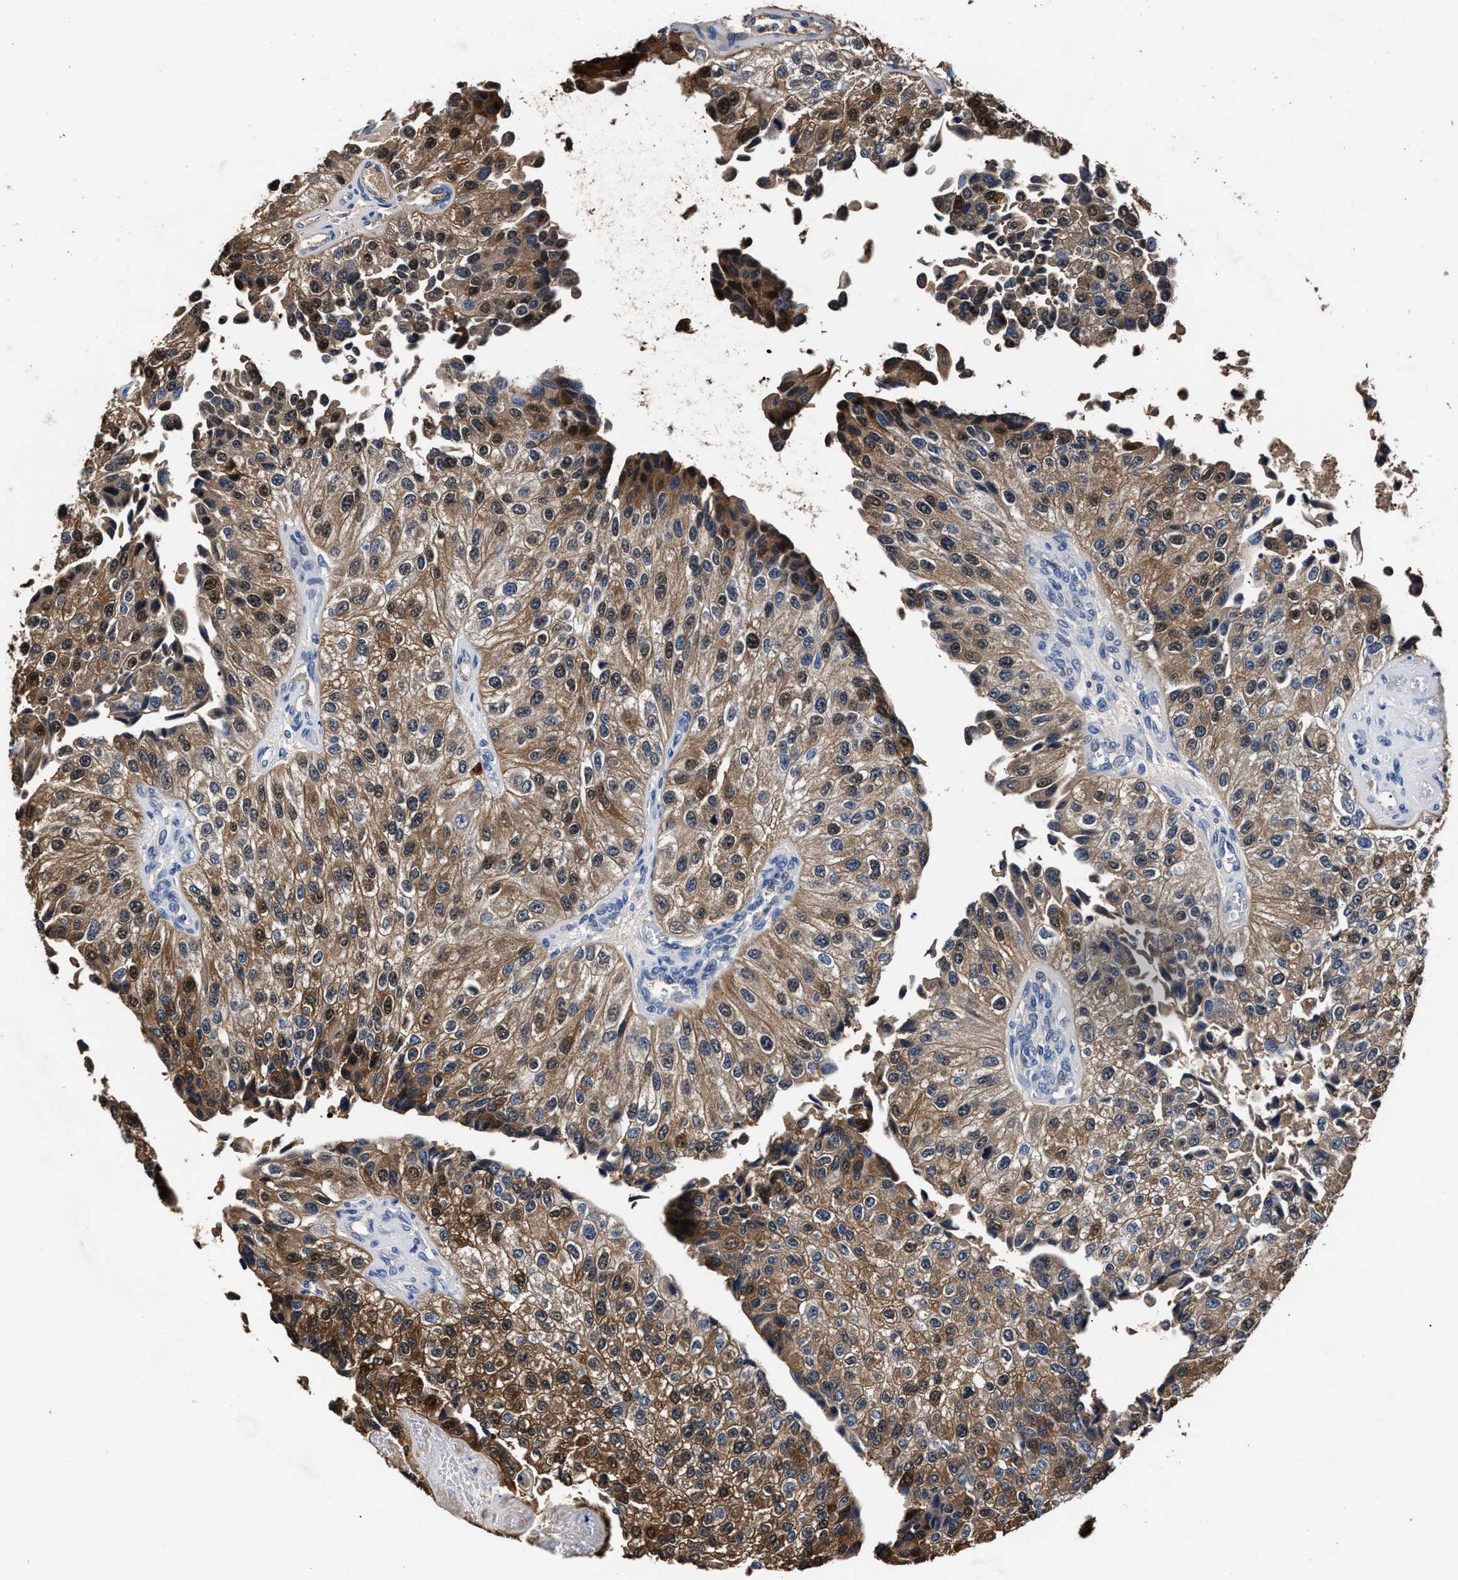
{"staining": {"intensity": "weak", "quantity": ">75%", "location": "cytoplasmic/membranous,nuclear"}, "tissue": "urothelial cancer", "cell_type": "Tumor cells", "image_type": "cancer", "snomed": [{"axis": "morphology", "description": "Urothelial carcinoma, High grade"}, {"axis": "topography", "description": "Kidney"}, {"axis": "topography", "description": "Urinary bladder"}], "caption": "Immunohistochemistry micrograph of human high-grade urothelial carcinoma stained for a protein (brown), which displays low levels of weak cytoplasmic/membranous and nuclear staining in about >75% of tumor cells.", "gene": "GSTM1", "patient": {"sex": "male", "age": 77}}